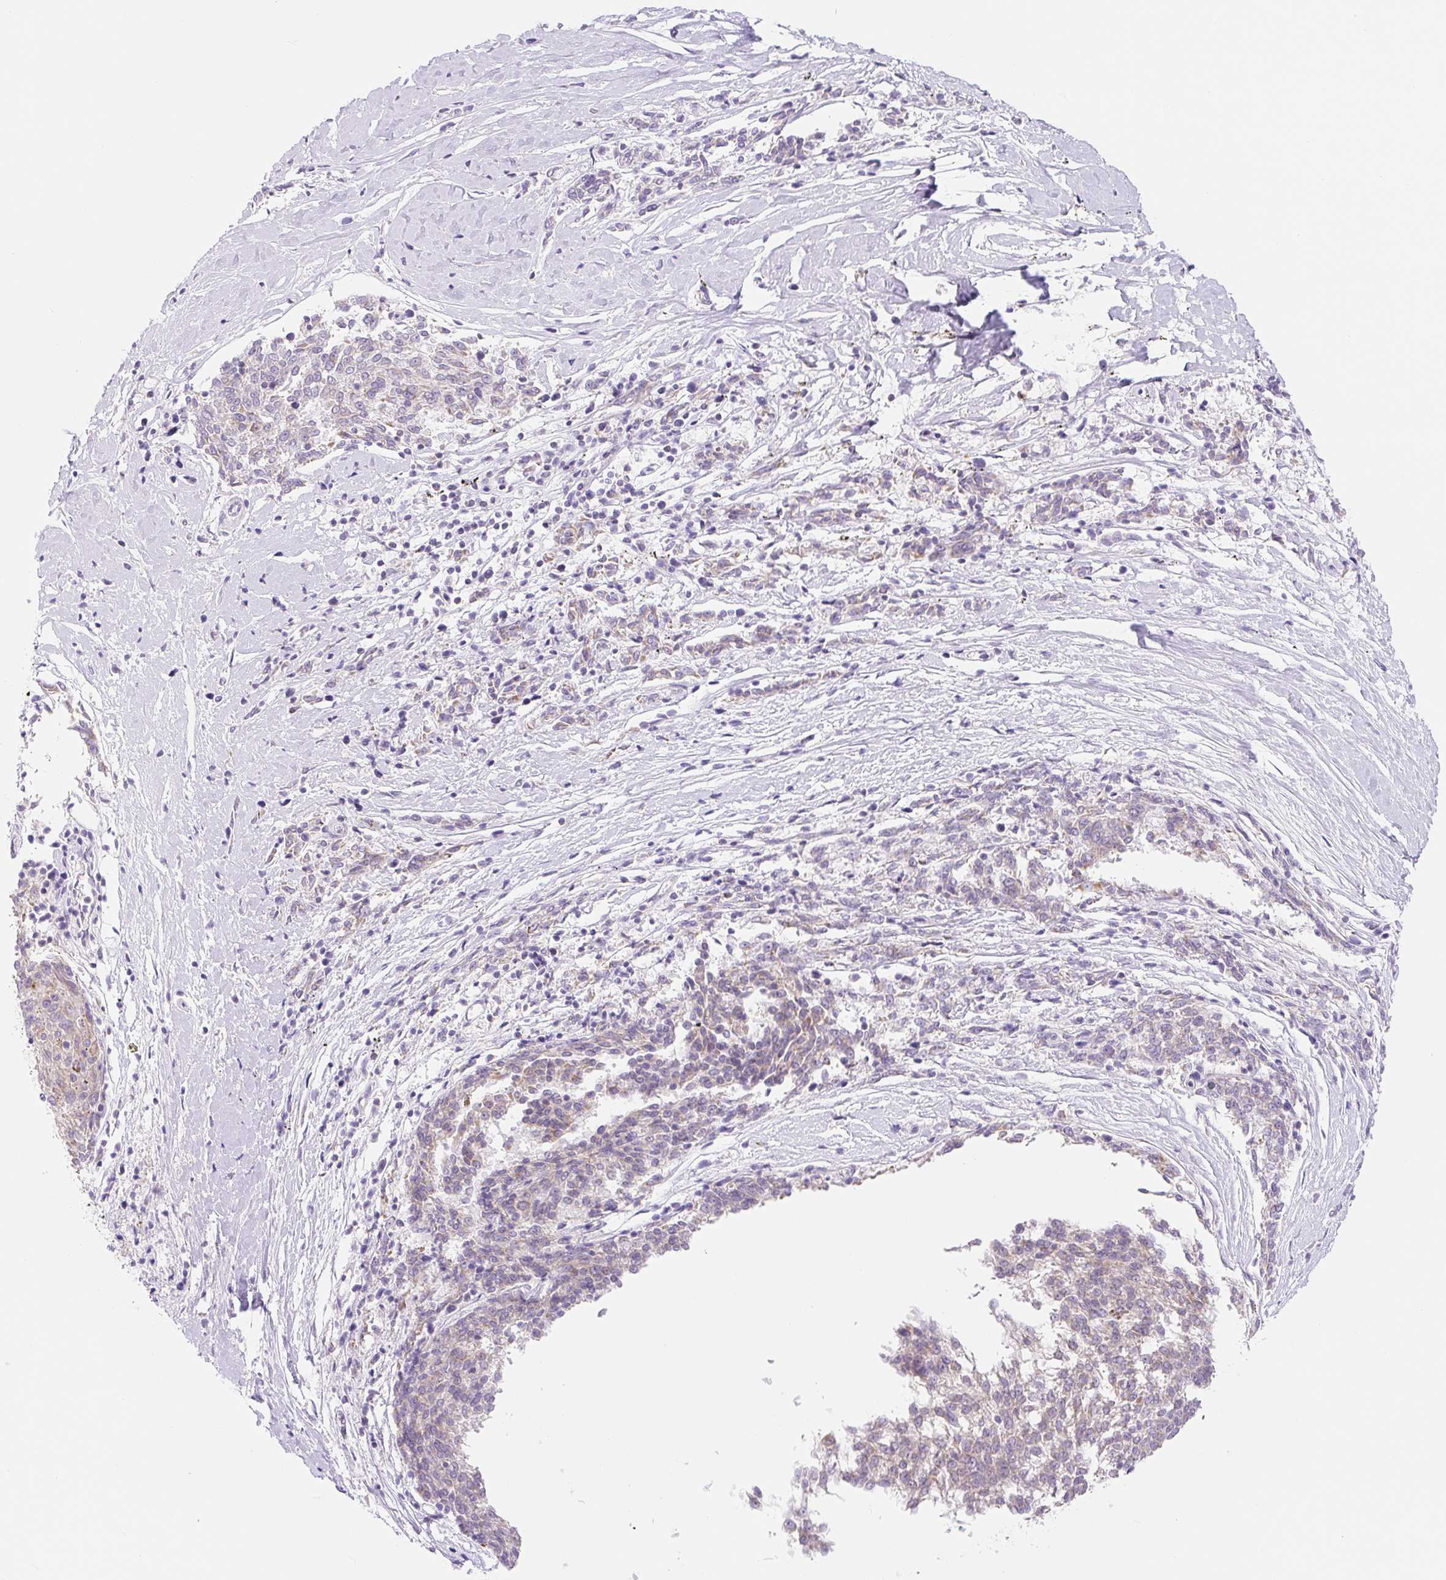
{"staining": {"intensity": "negative", "quantity": "none", "location": "none"}, "tissue": "melanoma", "cell_type": "Tumor cells", "image_type": "cancer", "snomed": [{"axis": "morphology", "description": "Malignant melanoma, NOS"}, {"axis": "topography", "description": "Skin"}], "caption": "Melanoma was stained to show a protein in brown. There is no significant positivity in tumor cells.", "gene": "FOCAD", "patient": {"sex": "female", "age": 72}}